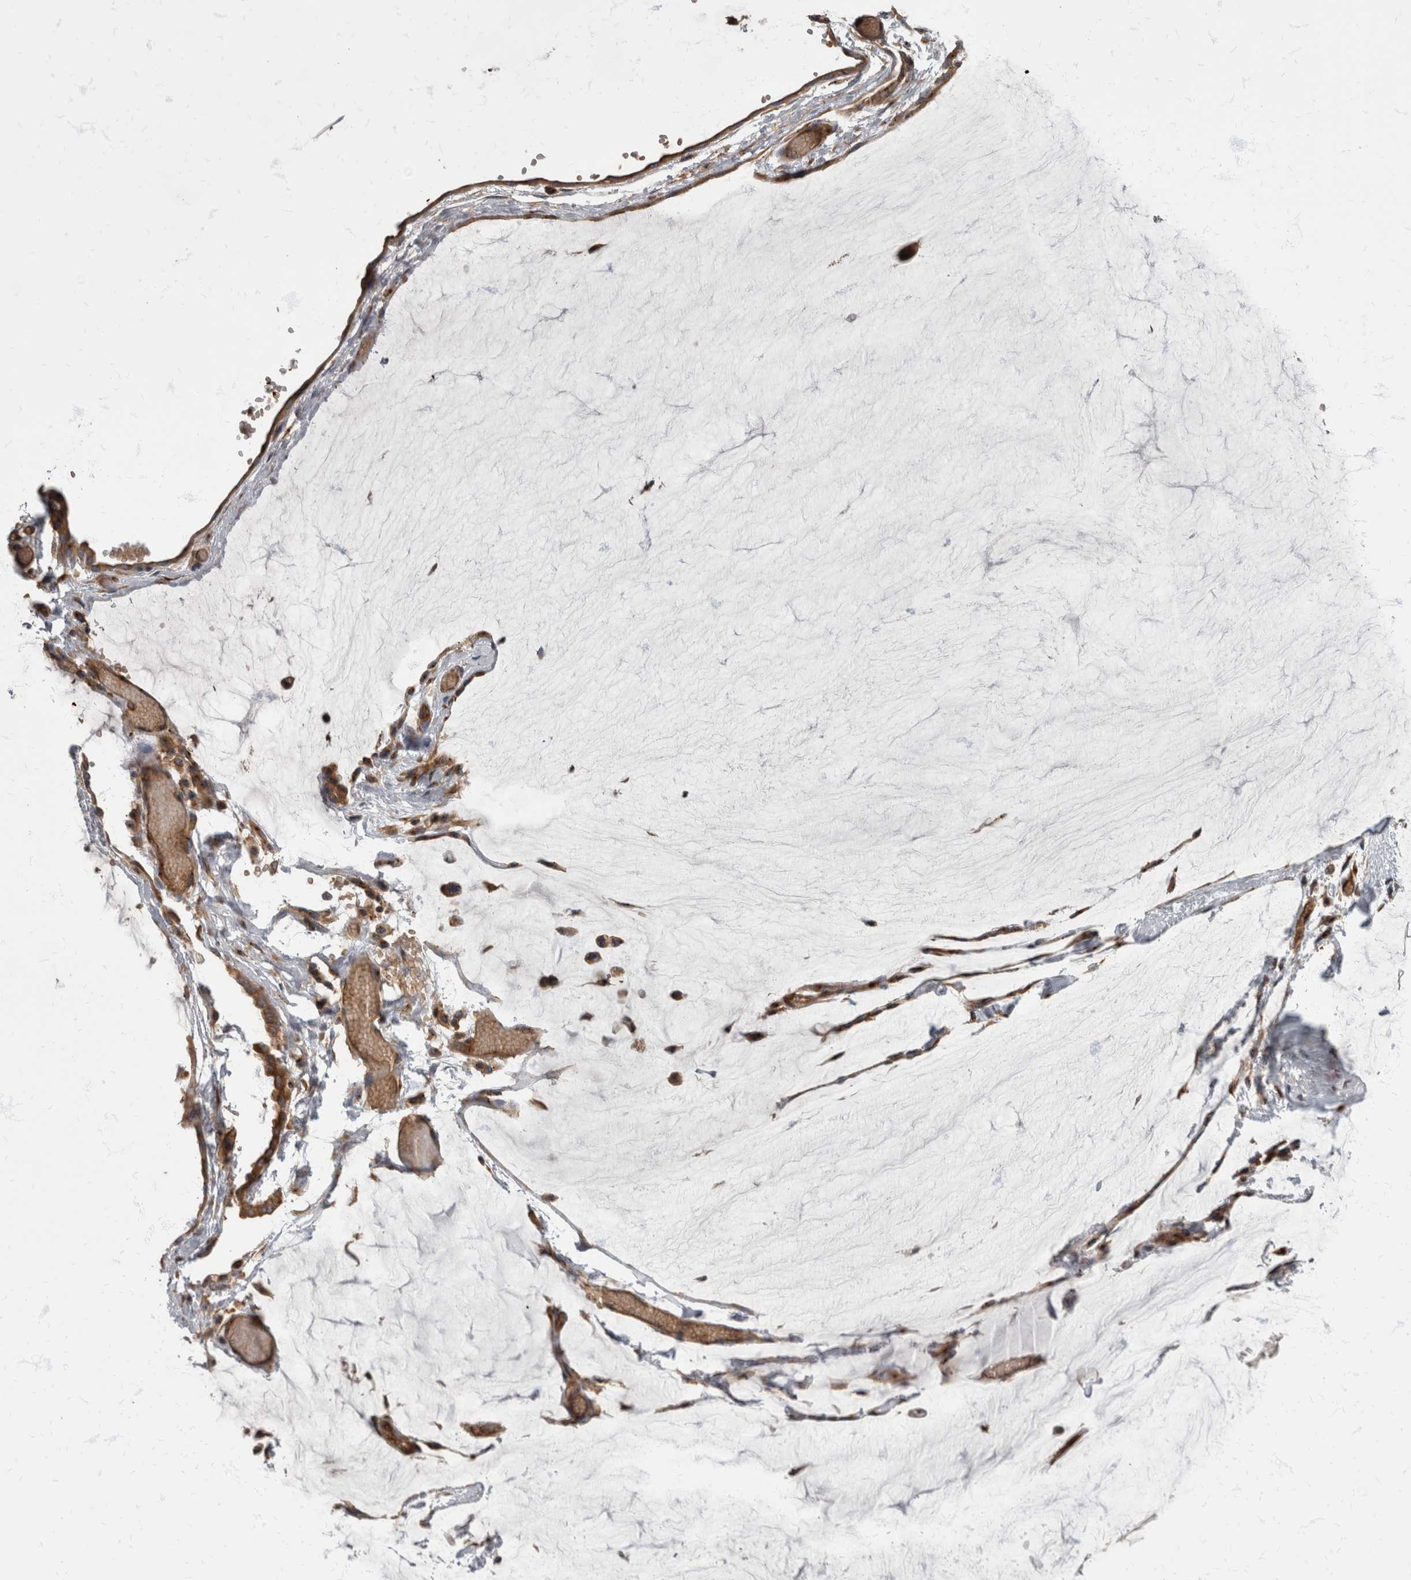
{"staining": {"intensity": "moderate", "quantity": "25%-75%", "location": "cytoplasmic/membranous"}, "tissue": "ovarian cancer", "cell_type": "Tumor cells", "image_type": "cancer", "snomed": [{"axis": "morphology", "description": "Cystadenocarcinoma, mucinous, NOS"}, {"axis": "topography", "description": "Ovary"}], "caption": "Immunohistochemical staining of human mucinous cystadenocarcinoma (ovarian) demonstrates medium levels of moderate cytoplasmic/membranous protein staining in about 25%-75% of tumor cells. (DAB IHC with brightfield microscopy, high magnification).", "gene": "HOOK3", "patient": {"sex": "female", "age": 39}}